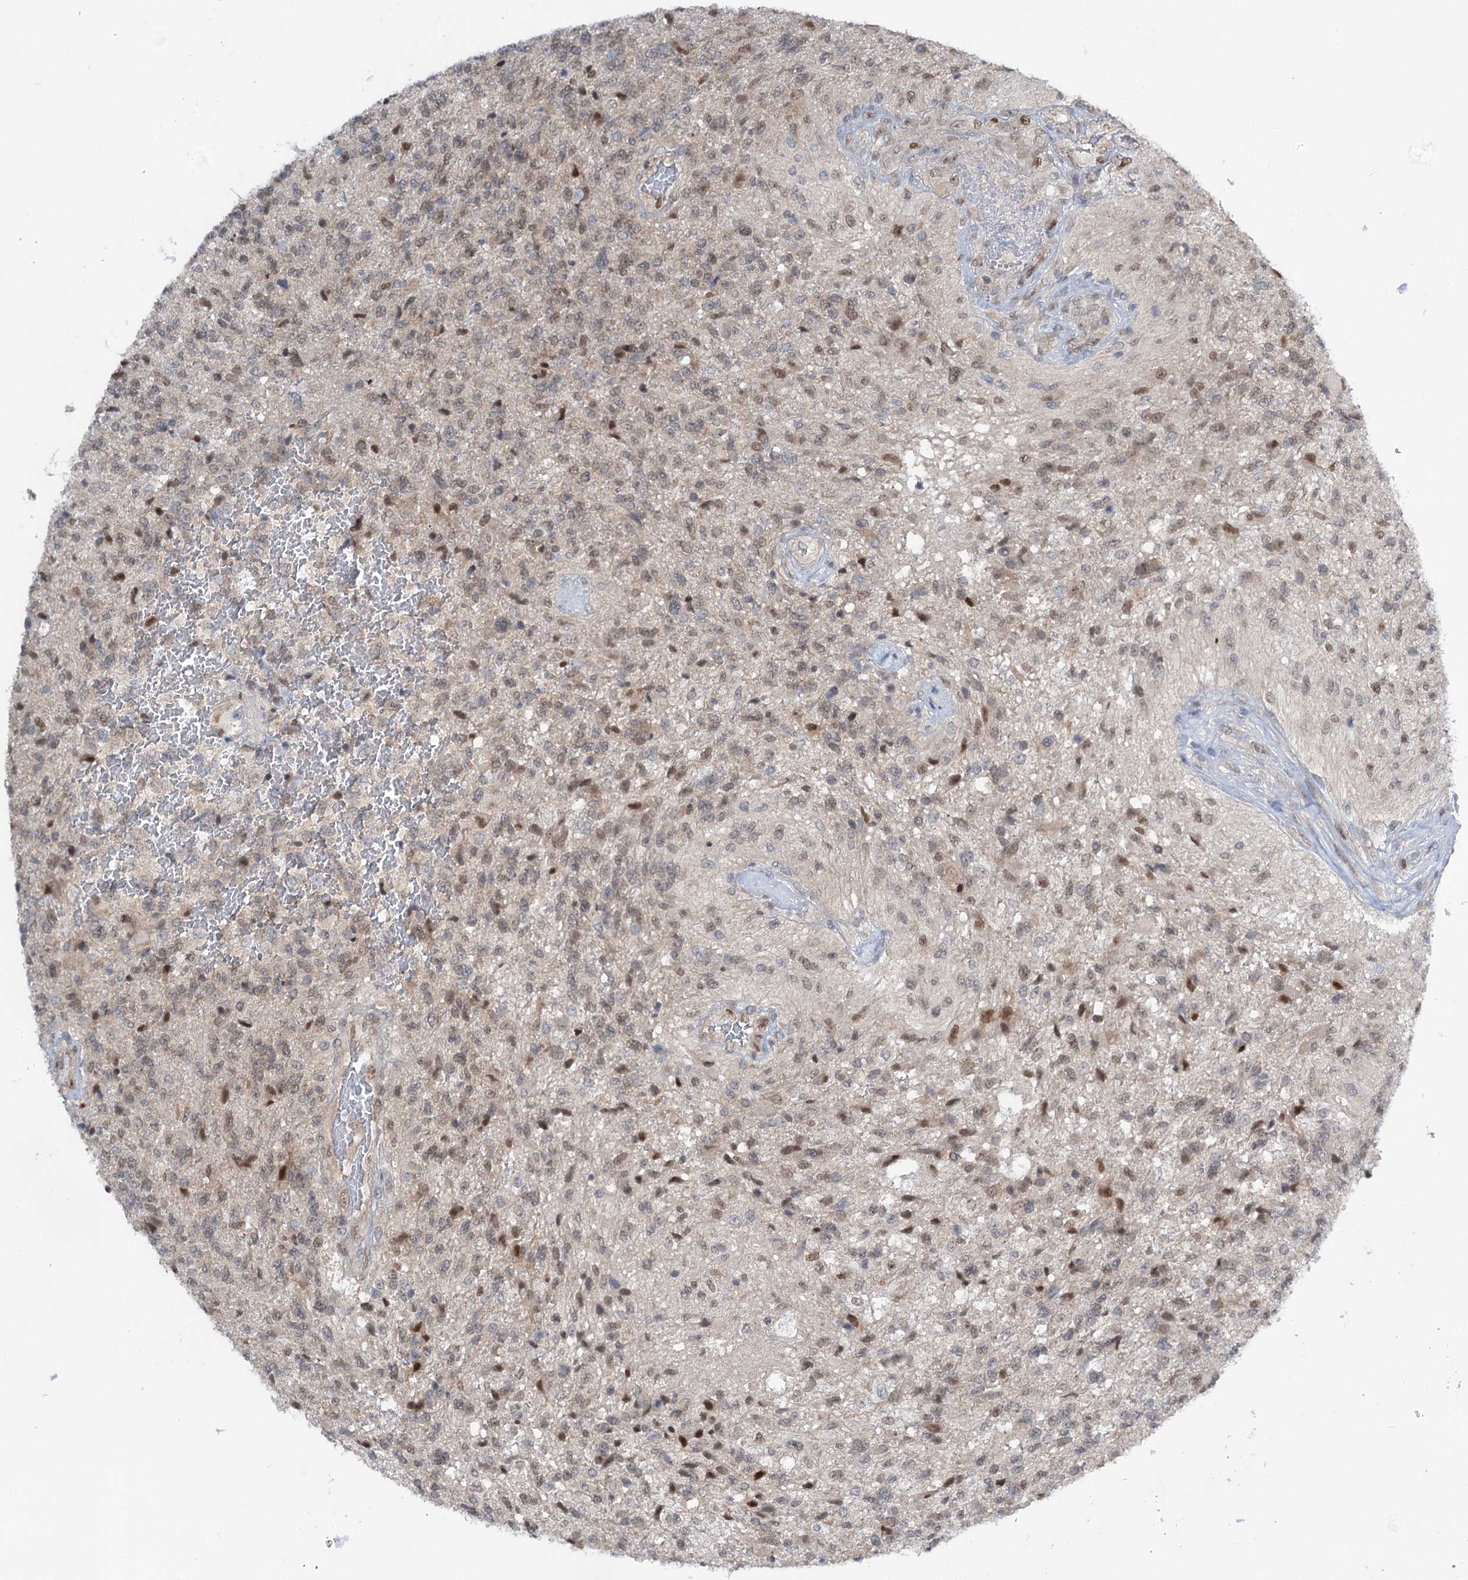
{"staining": {"intensity": "weak", "quantity": "25%-75%", "location": "nuclear"}, "tissue": "glioma", "cell_type": "Tumor cells", "image_type": "cancer", "snomed": [{"axis": "morphology", "description": "Glioma, malignant, High grade"}, {"axis": "topography", "description": "Brain"}], "caption": "Tumor cells display low levels of weak nuclear staining in about 25%-75% of cells in human glioma.", "gene": "DCUN1D4", "patient": {"sex": "male", "age": 56}}